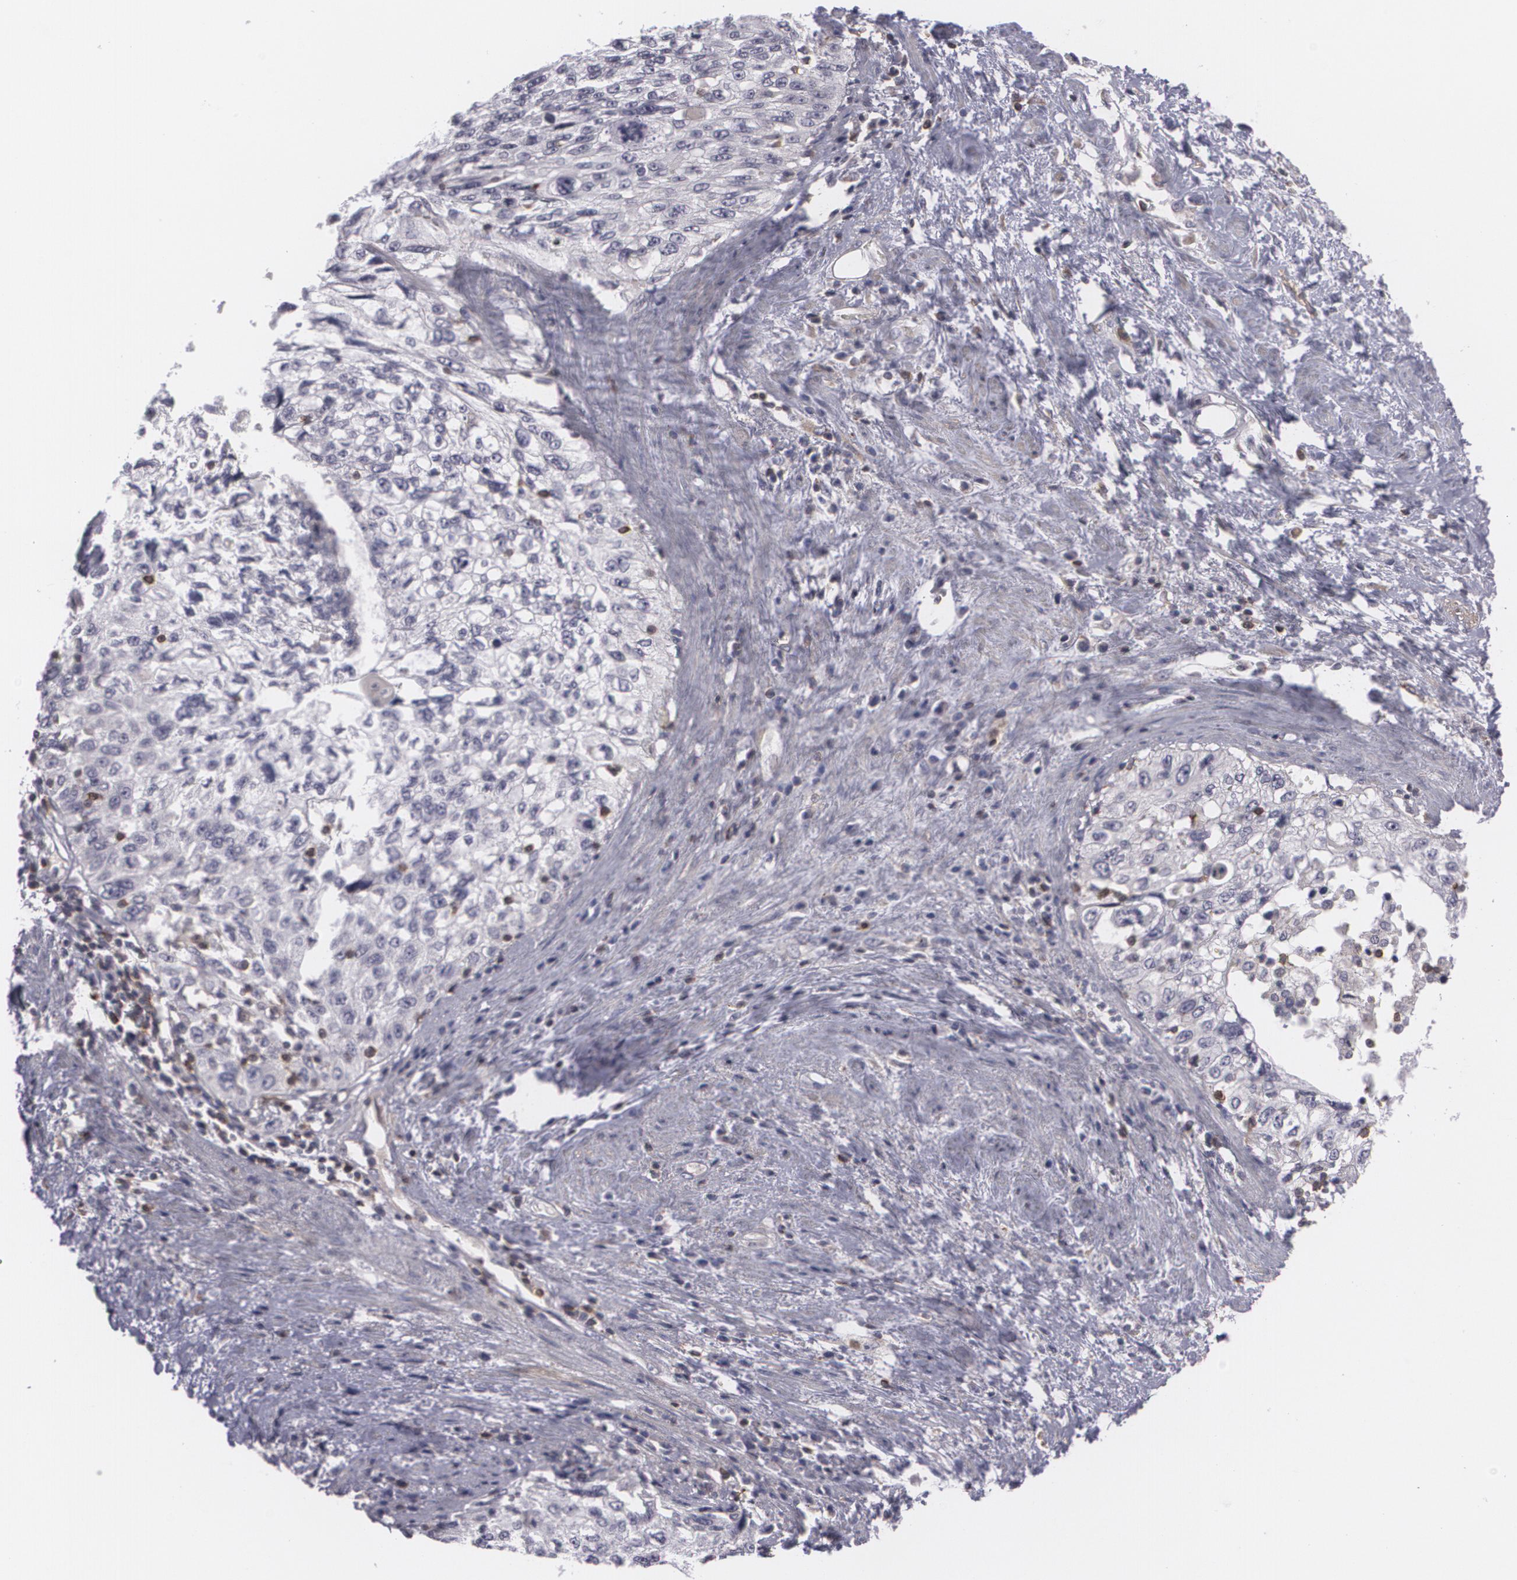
{"staining": {"intensity": "negative", "quantity": "none", "location": "none"}, "tissue": "cervical cancer", "cell_type": "Tumor cells", "image_type": "cancer", "snomed": [{"axis": "morphology", "description": "Squamous cell carcinoma, NOS"}, {"axis": "topography", "description": "Cervix"}], "caption": "Immunohistochemistry of human cervical cancer (squamous cell carcinoma) shows no positivity in tumor cells.", "gene": "BIN1", "patient": {"sex": "female", "age": 57}}